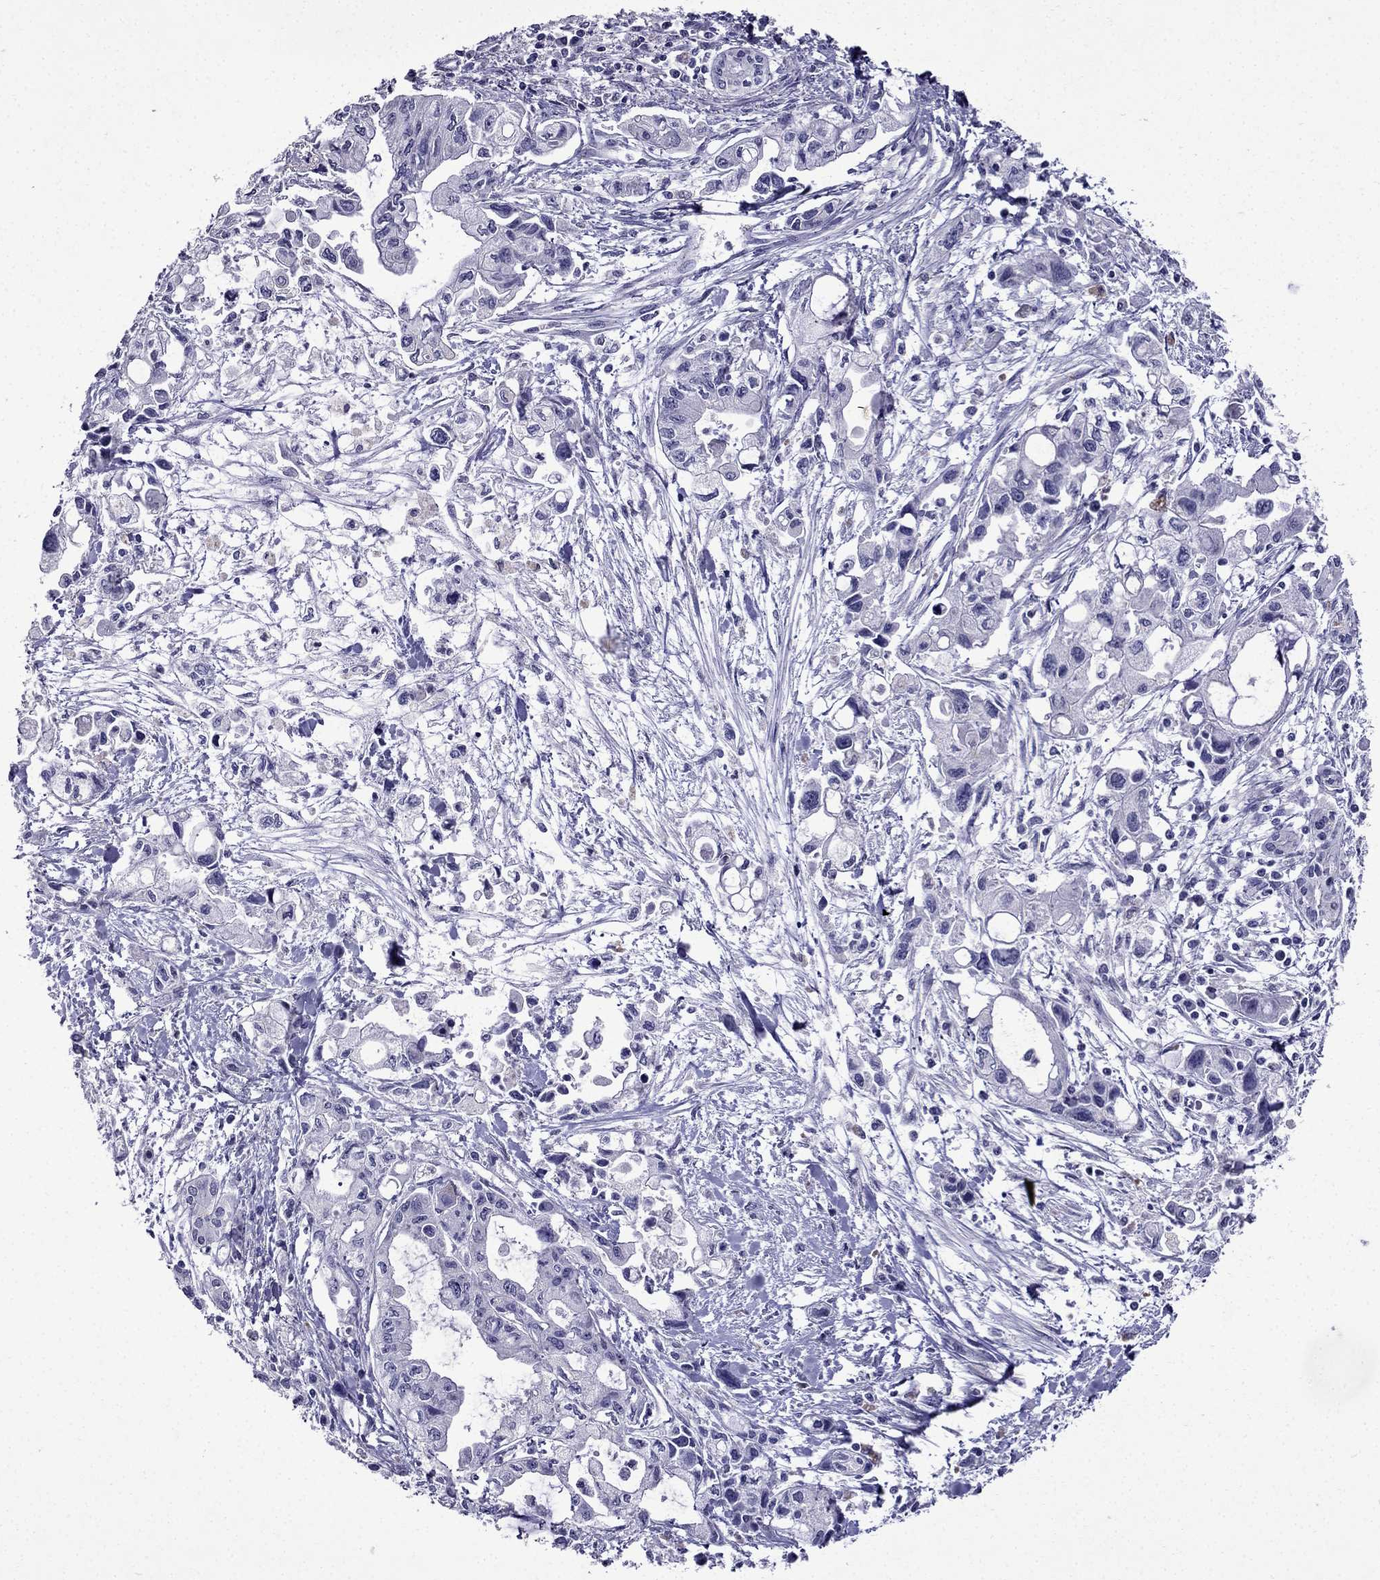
{"staining": {"intensity": "negative", "quantity": "none", "location": "none"}, "tissue": "pancreatic cancer", "cell_type": "Tumor cells", "image_type": "cancer", "snomed": [{"axis": "morphology", "description": "Adenocarcinoma, NOS"}, {"axis": "topography", "description": "Pancreas"}], "caption": "An image of human adenocarcinoma (pancreatic) is negative for staining in tumor cells.", "gene": "DNAH17", "patient": {"sex": "female", "age": 61}}